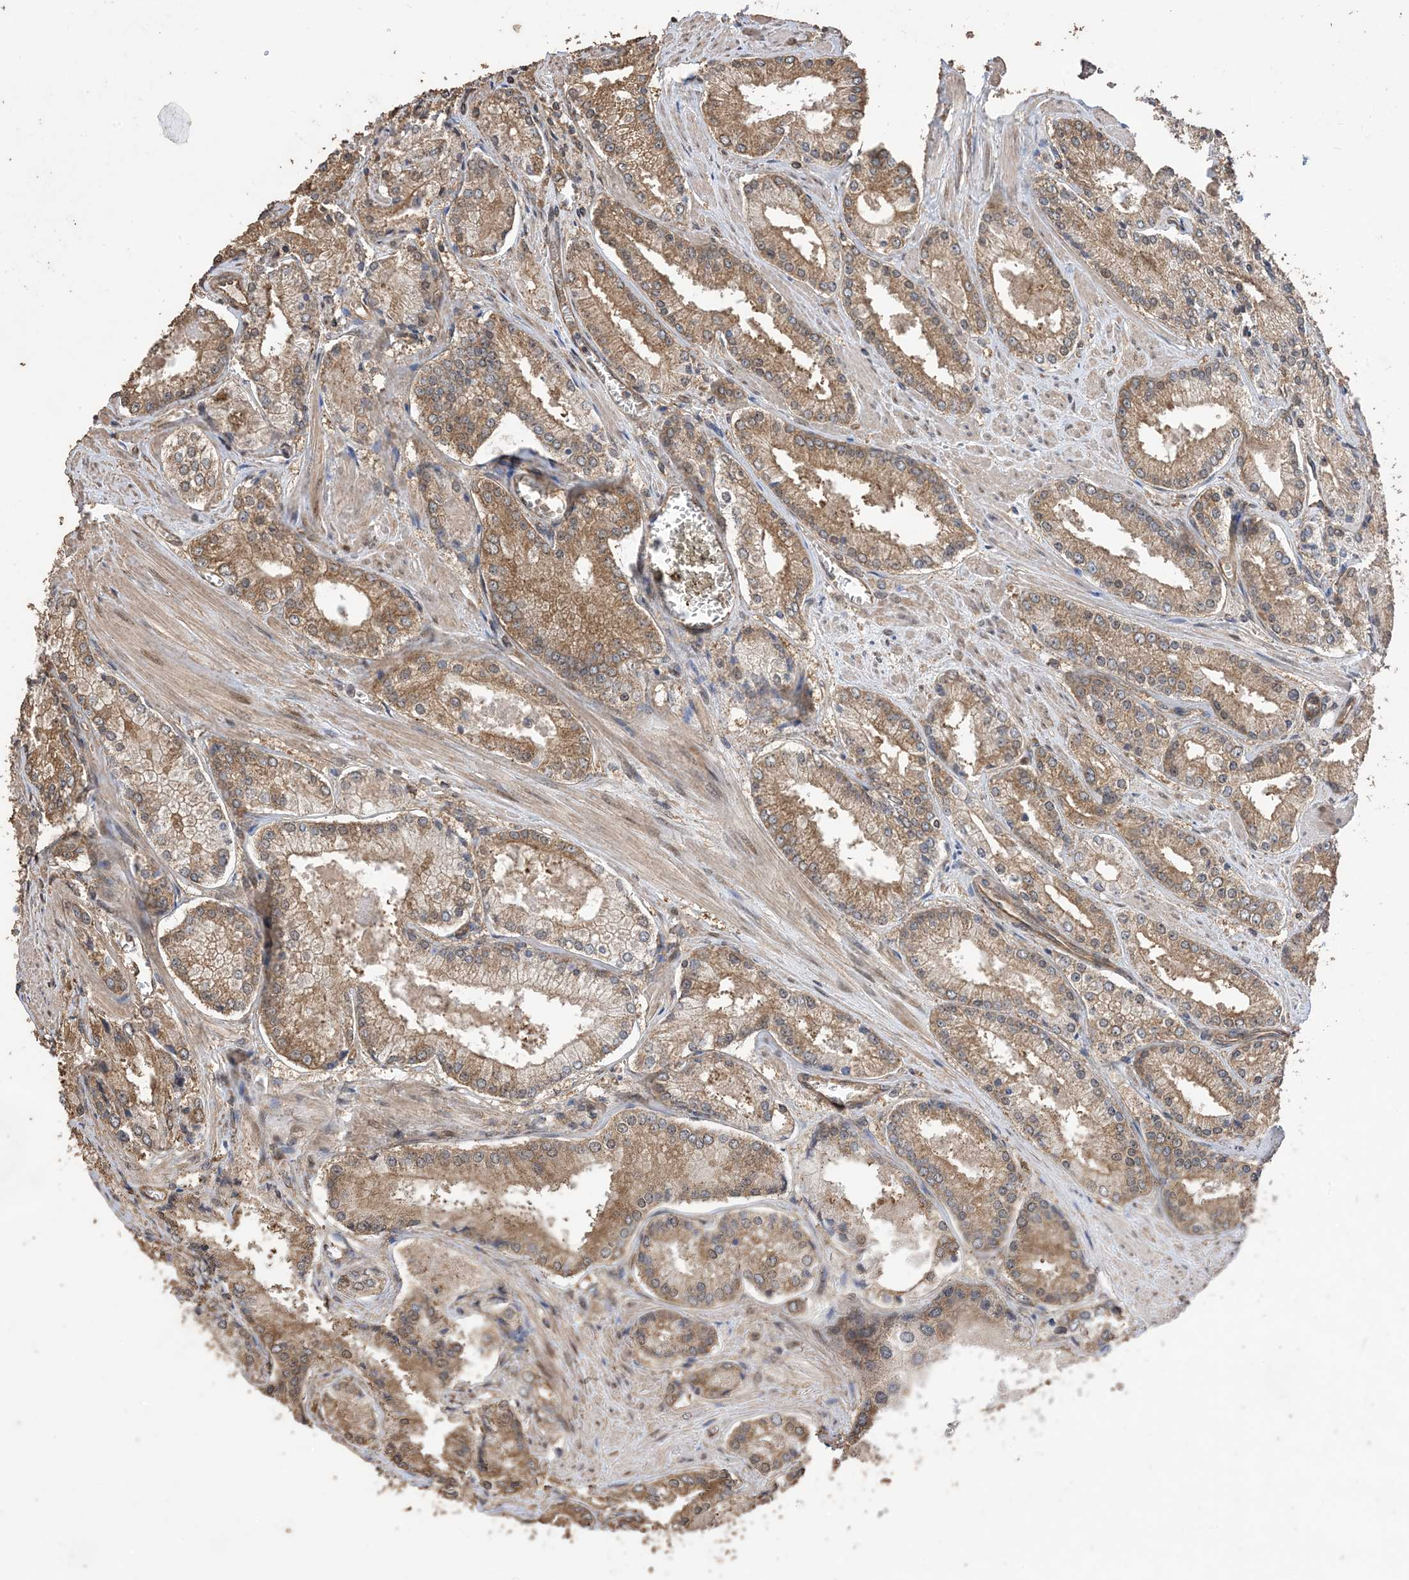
{"staining": {"intensity": "moderate", "quantity": ">75%", "location": "cytoplasmic/membranous"}, "tissue": "prostate cancer", "cell_type": "Tumor cells", "image_type": "cancer", "snomed": [{"axis": "morphology", "description": "Adenocarcinoma, Low grade"}, {"axis": "topography", "description": "Prostate"}], "caption": "Immunohistochemistry histopathology image of neoplastic tissue: human prostate cancer (low-grade adenocarcinoma) stained using IHC displays medium levels of moderate protein expression localized specifically in the cytoplasmic/membranous of tumor cells, appearing as a cytoplasmic/membranous brown color.", "gene": "ZKSCAN5", "patient": {"sex": "male", "age": 54}}